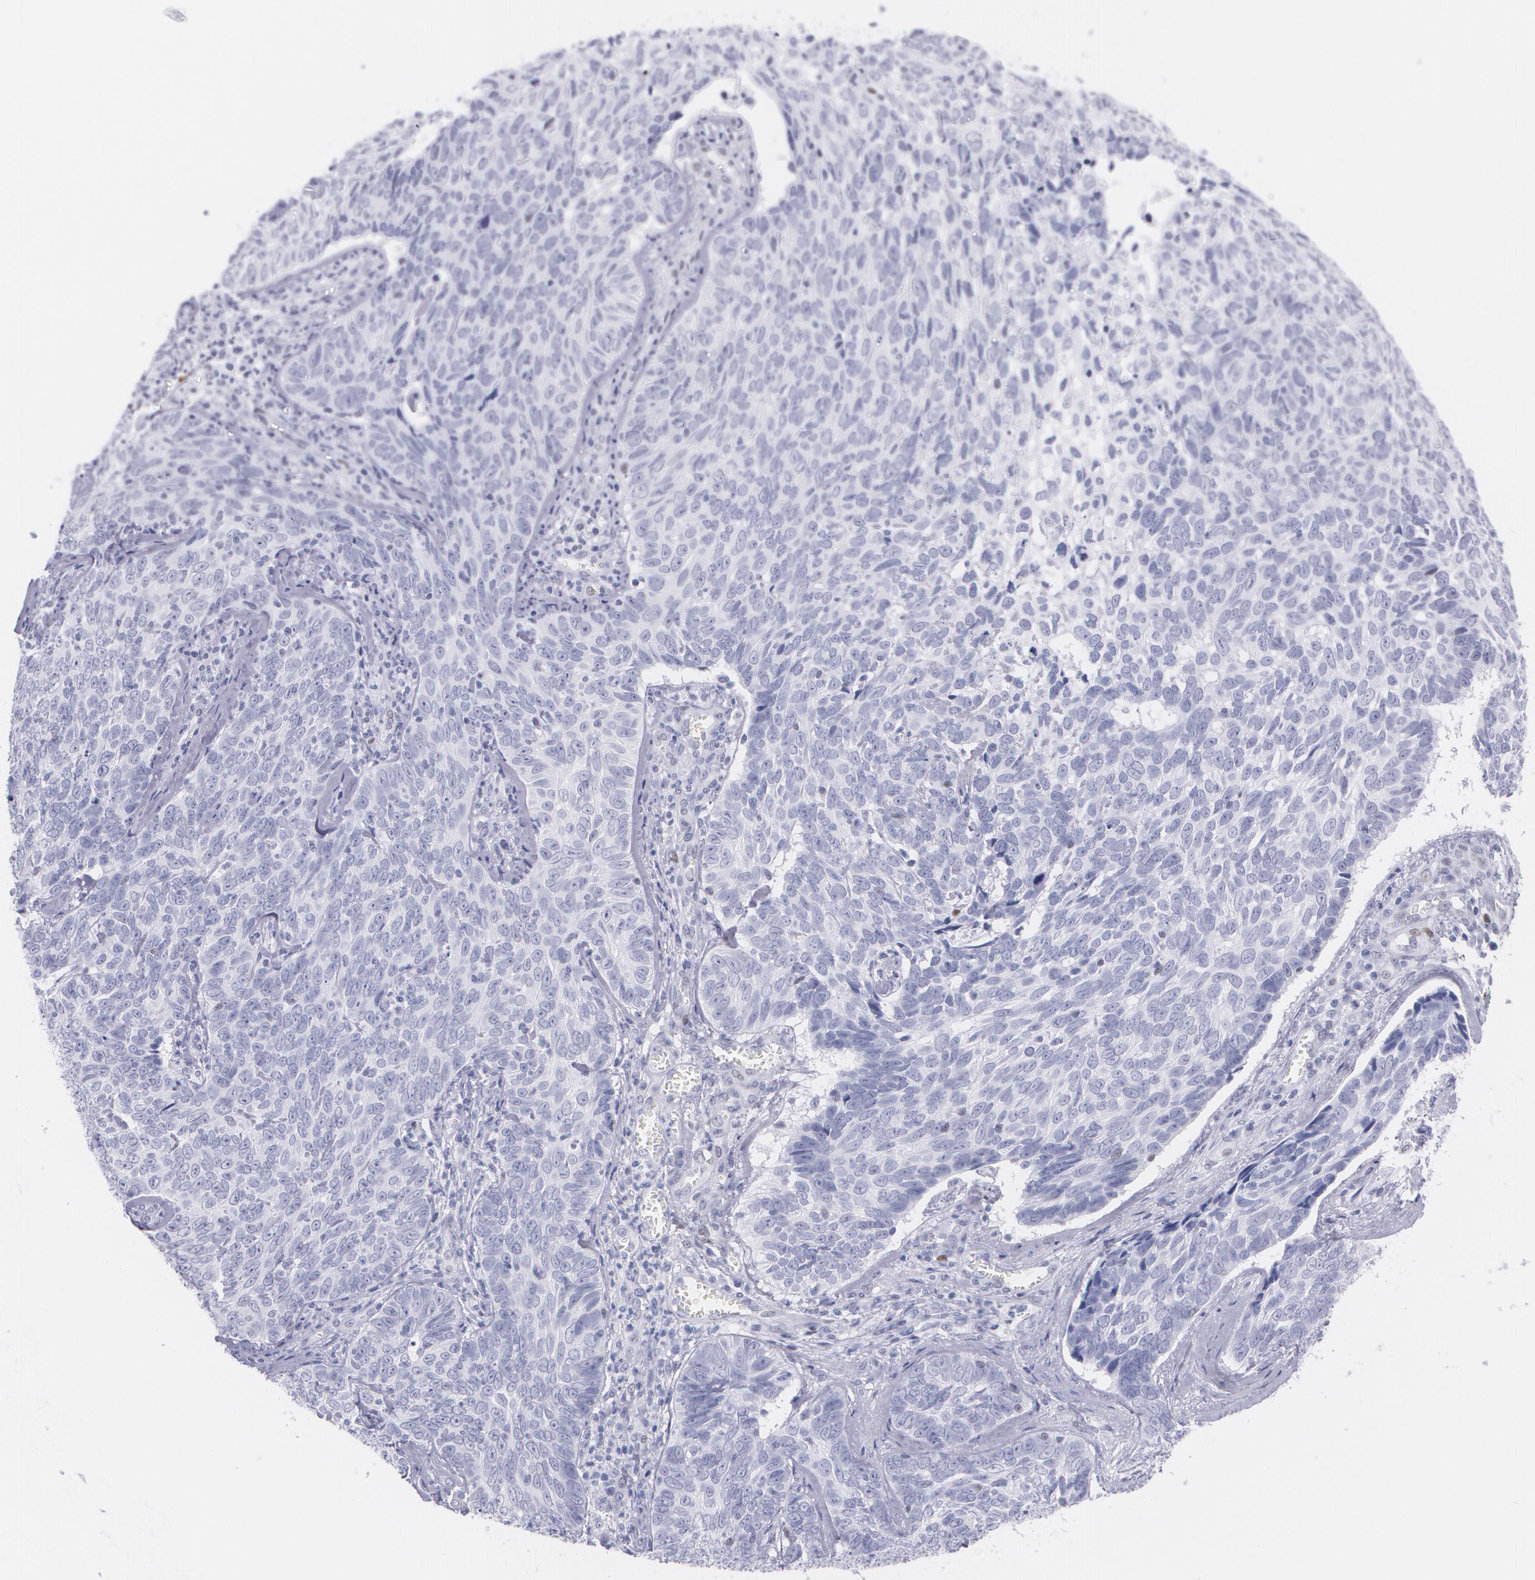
{"staining": {"intensity": "negative", "quantity": "none", "location": "none"}, "tissue": "skin cancer", "cell_type": "Tumor cells", "image_type": "cancer", "snomed": [{"axis": "morphology", "description": "Basal cell carcinoma"}, {"axis": "topography", "description": "Skin"}], "caption": "Human skin cancer stained for a protein using immunohistochemistry displays no staining in tumor cells.", "gene": "TP53", "patient": {"sex": "male", "age": 72}}